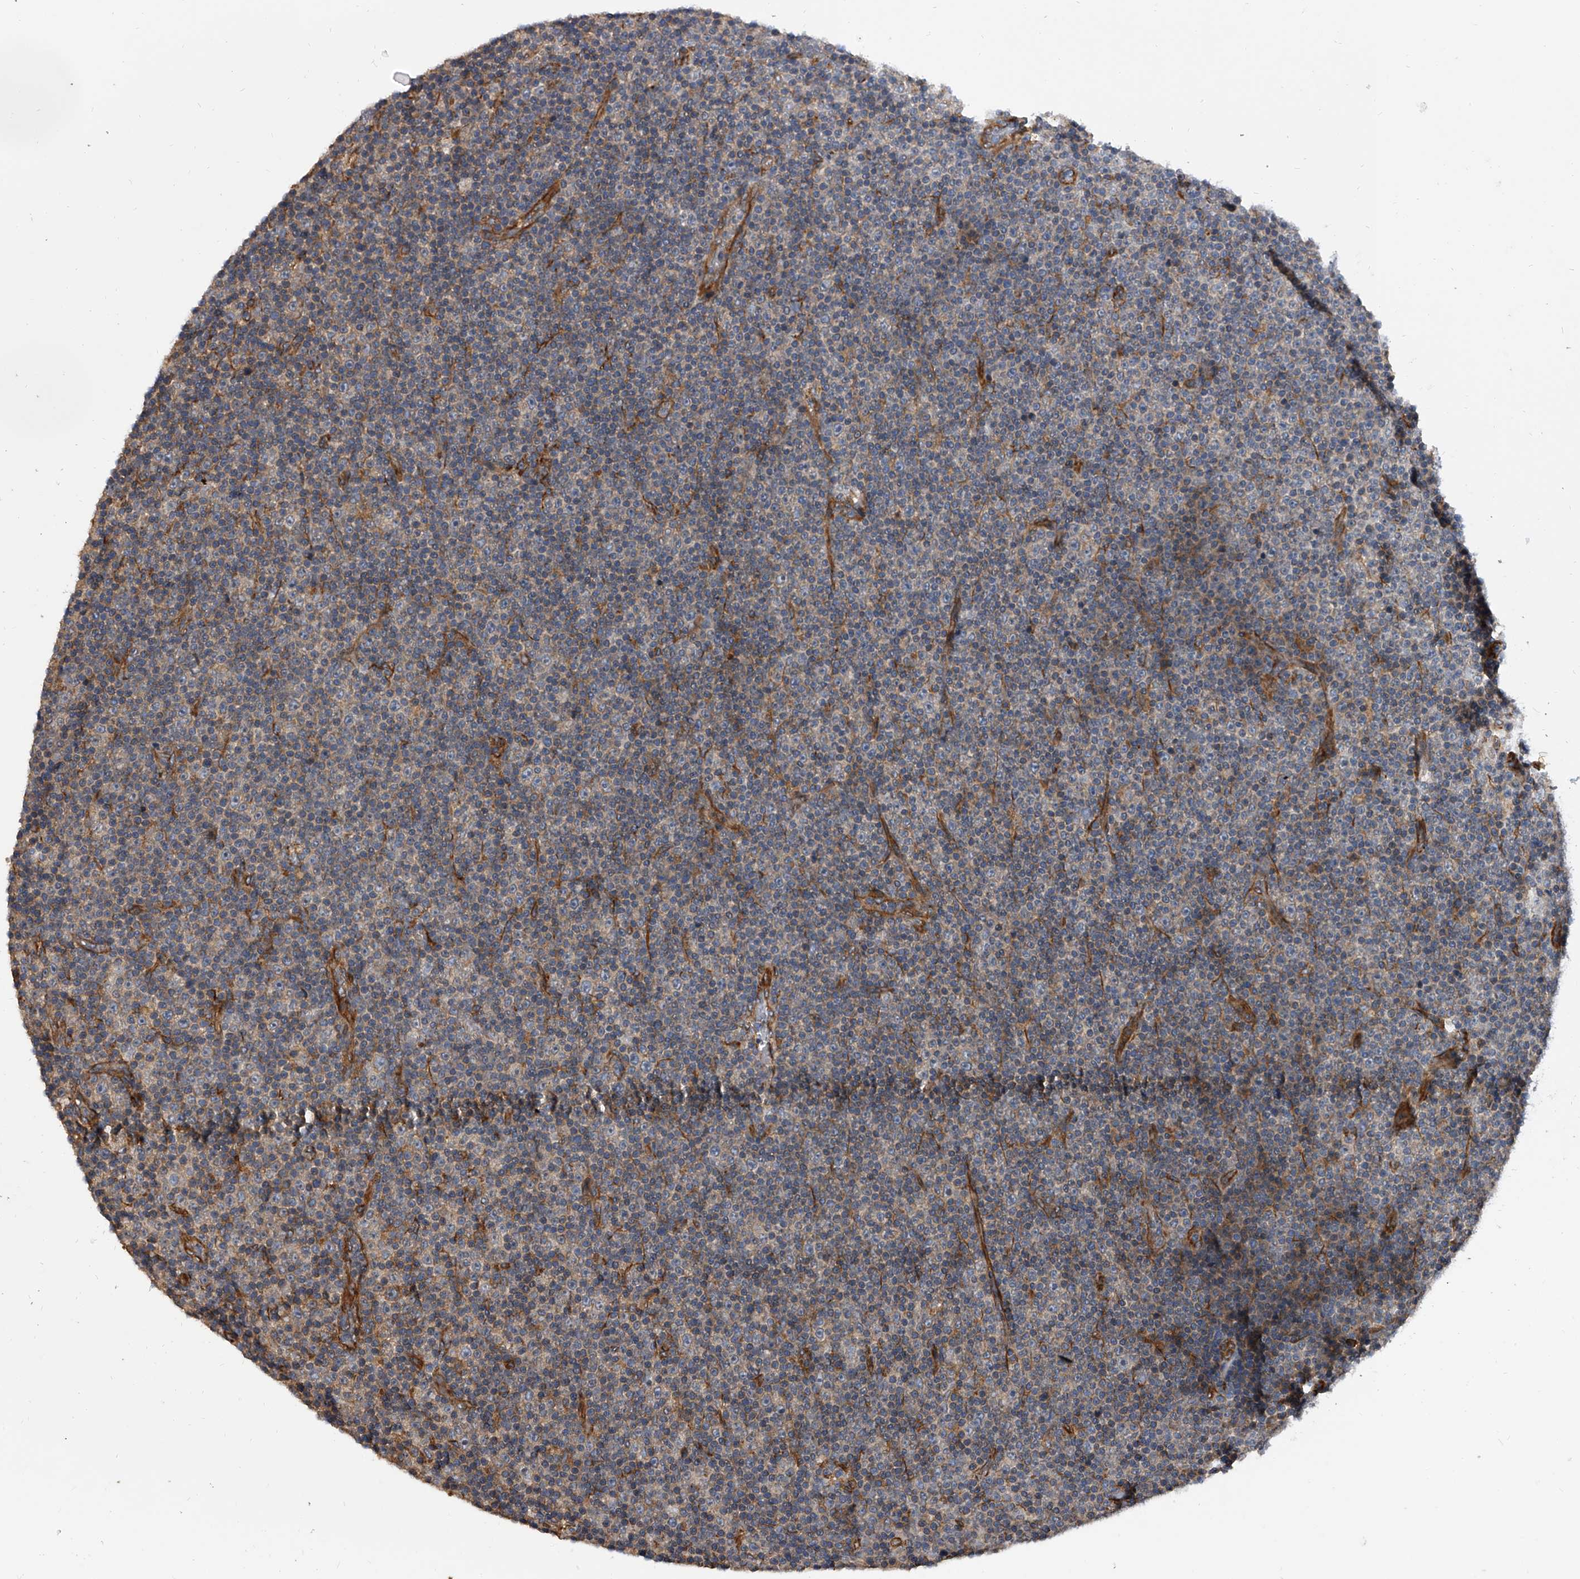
{"staining": {"intensity": "negative", "quantity": "none", "location": "none"}, "tissue": "lymphoma", "cell_type": "Tumor cells", "image_type": "cancer", "snomed": [{"axis": "morphology", "description": "Malignant lymphoma, non-Hodgkin's type, Low grade"}, {"axis": "topography", "description": "Lymph node"}], "caption": "Tumor cells are negative for brown protein staining in malignant lymphoma, non-Hodgkin's type (low-grade).", "gene": "EXOC4", "patient": {"sex": "female", "age": 67}}